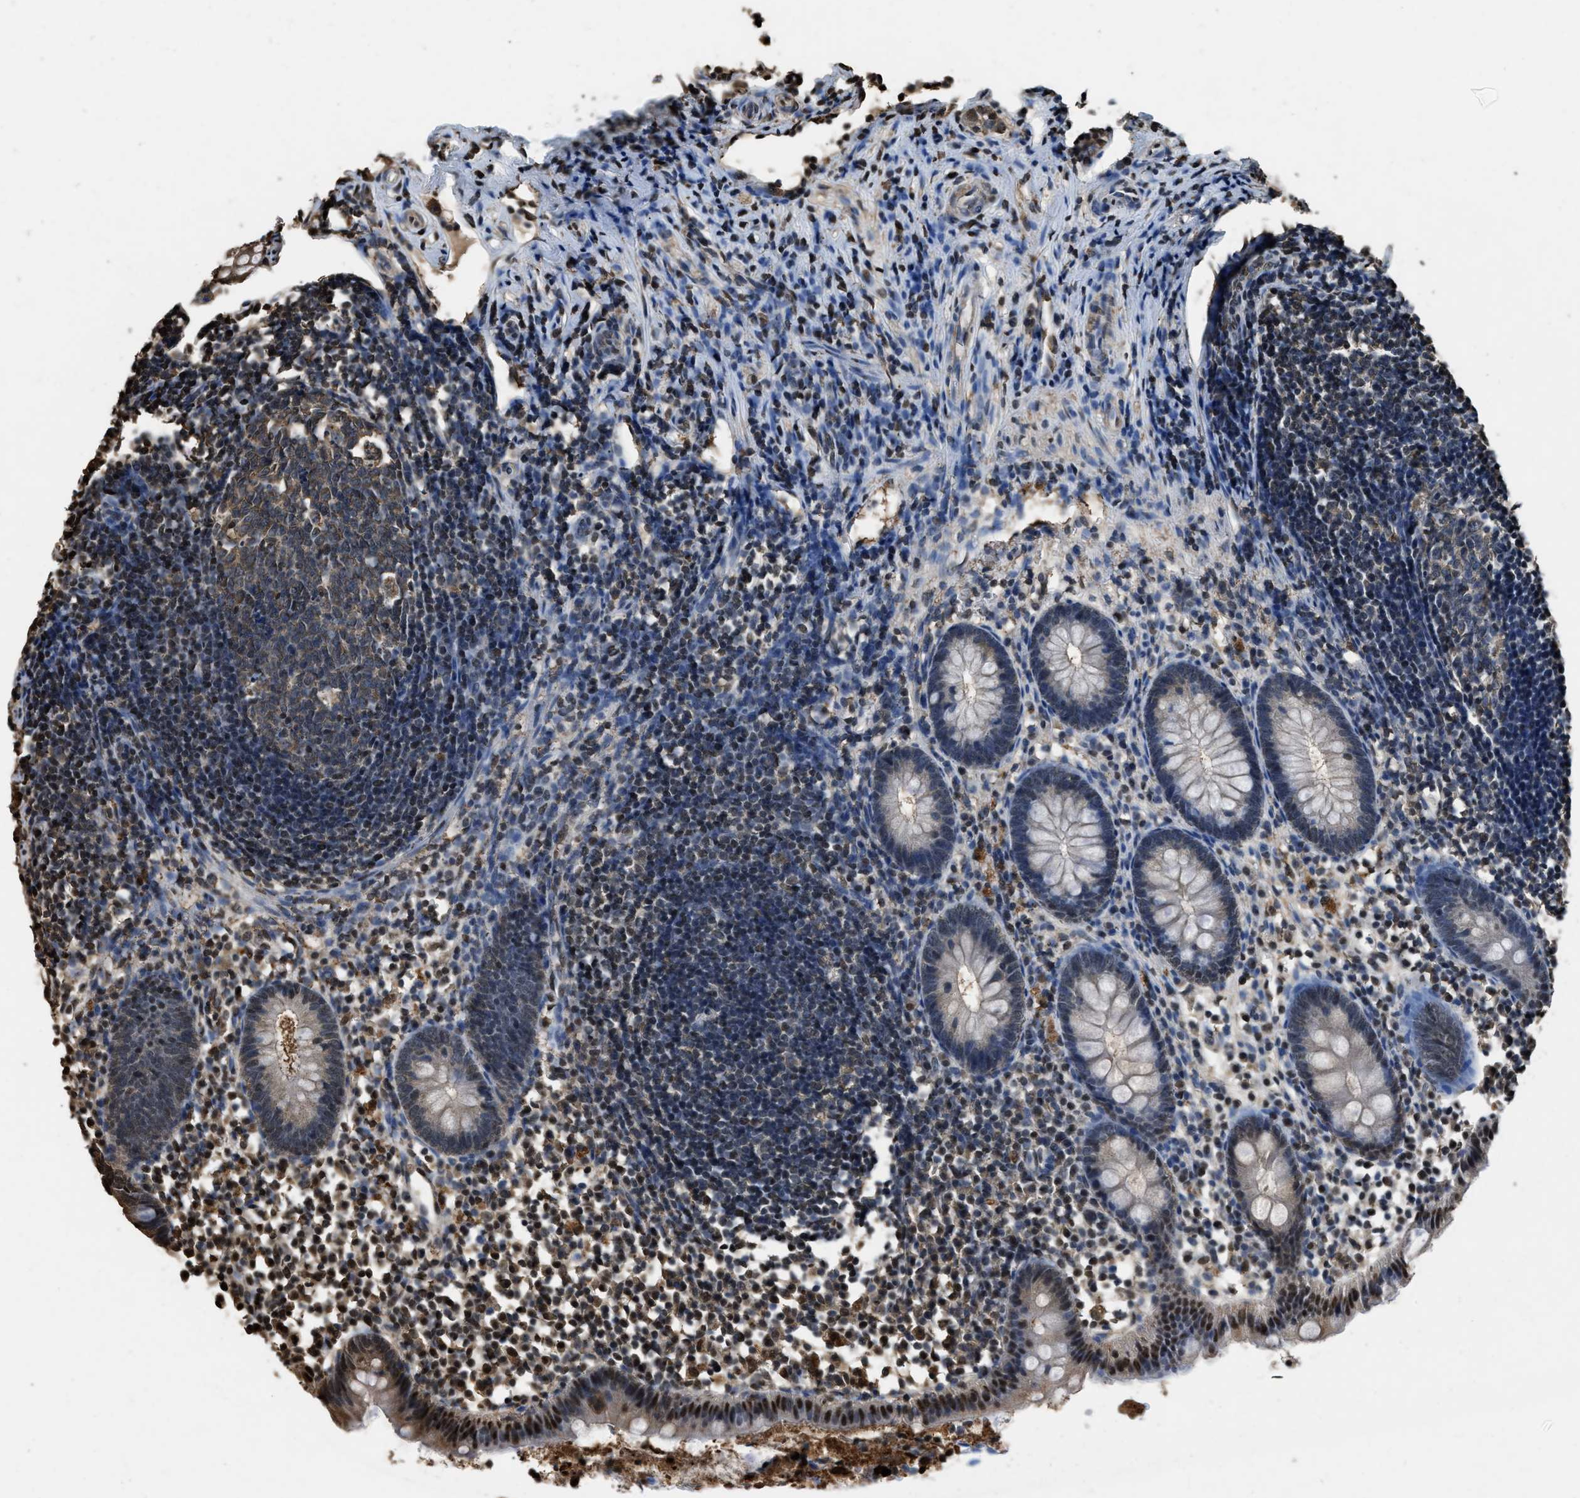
{"staining": {"intensity": "moderate", "quantity": "25%-75%", "location": "cytoplasmic/membranous,nuclear"}, "tissue": "appendix", "cell_type": "Glandular cells", "image_type": "normal", "snomed": [{"axis": "morphology", "description": "Normal tissue, NOS"}, {"axis": "topography", "description": "Appendix"}], "caption": "The micrograph demonstrates staining of normal appendix, revealing moderate cytoplasmic/membranous,nuclear protein staining (brown color) within glandular cells. The staining was performed using DAB (3,3'-diaminobenzidine) to visualize the protein expression in brown, while the nuclei were stained in blue with hematoxylin (Magnification: 20x).", "gene": "GAPDH", "patient": {"sex": "female", "age": 20}}